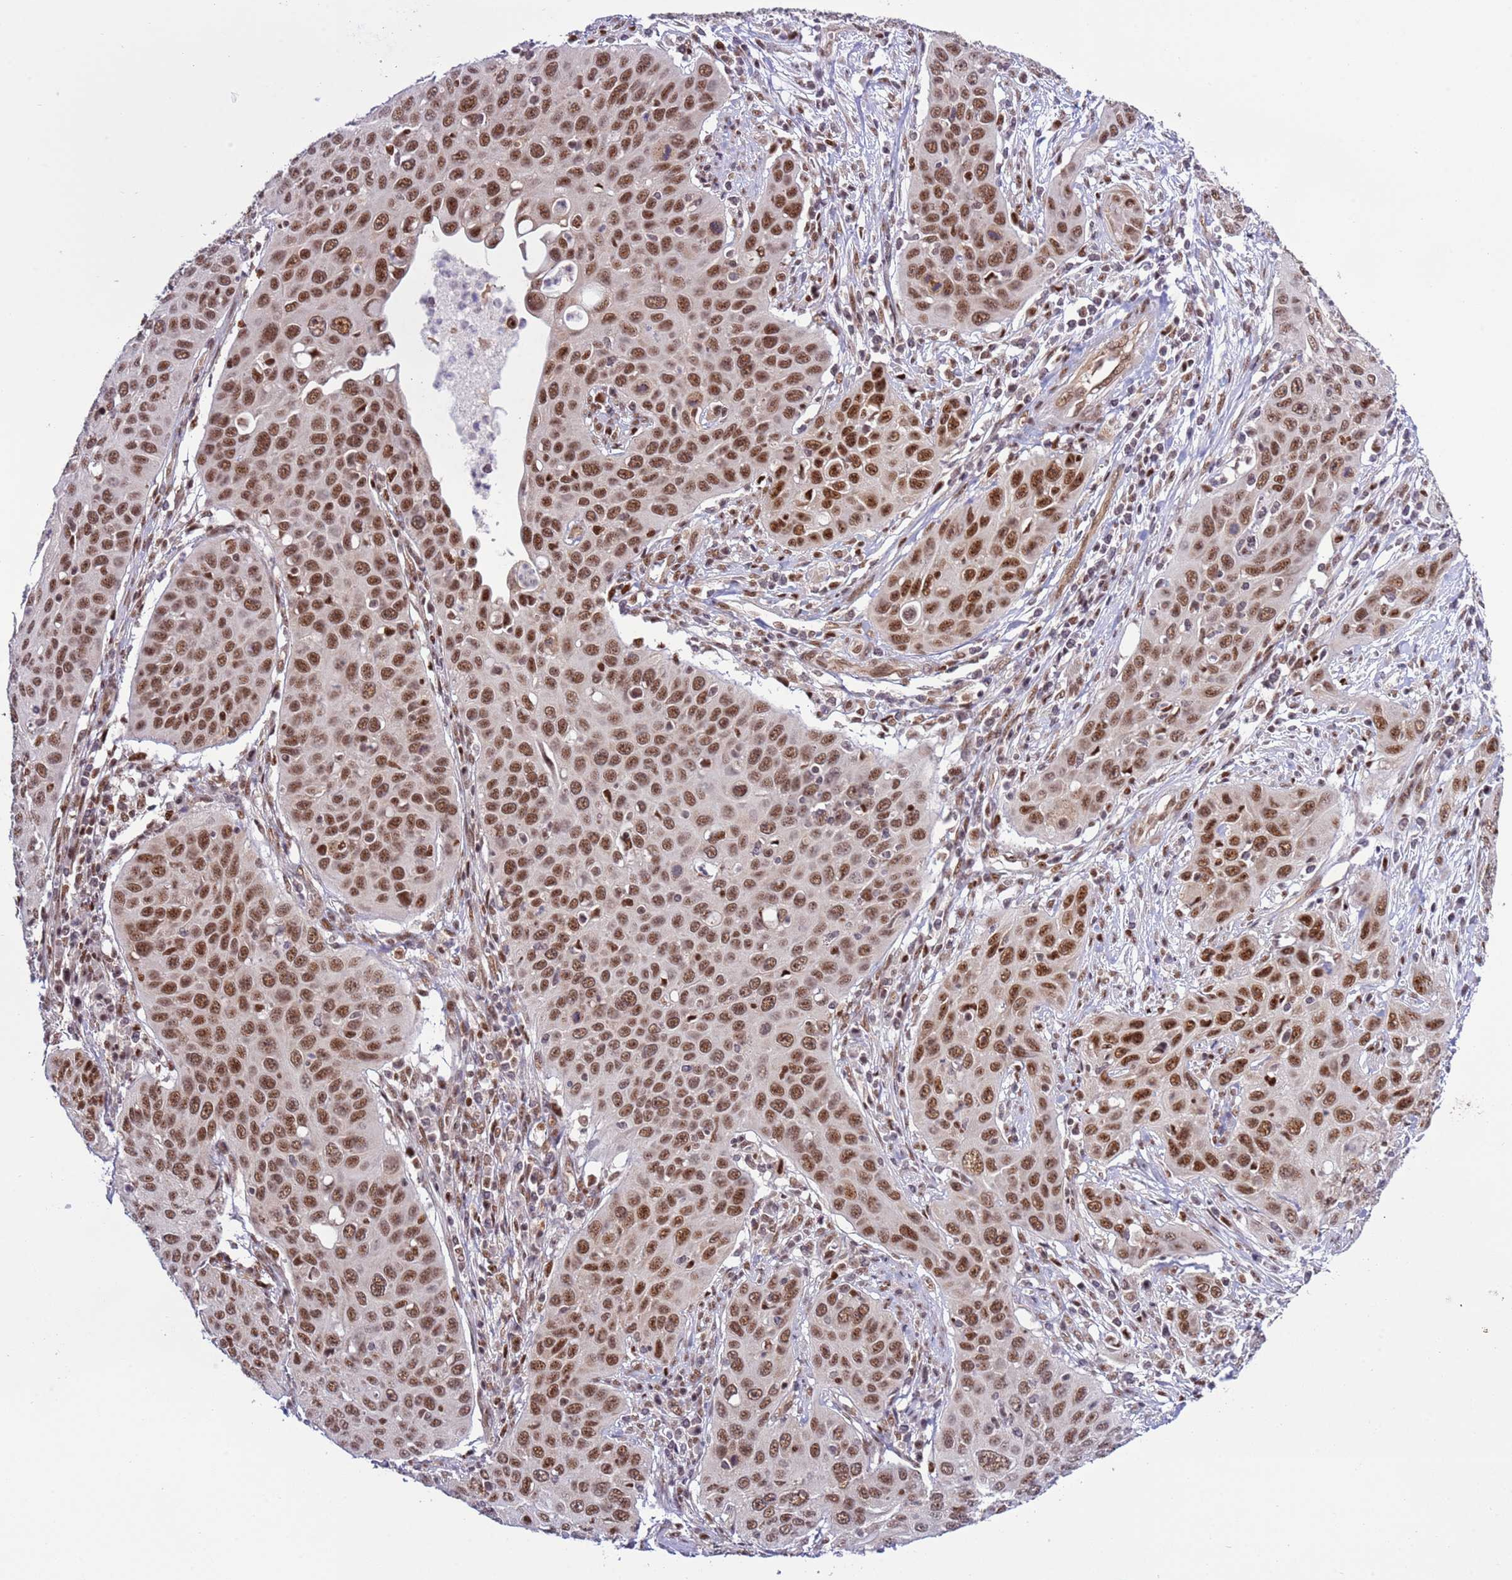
{"staining": {"intensity": "moderate", "quantity": ">75%", "location": "nuclear"}, "tissue": "cervical cancer", "cell_type": "Tumor cells", "image_type": "cancer", "snomed": [{"axis": "morphology", "description": "Squamous cell carcinoma, NOS"}, {"axis": "topography", "description": "Cervix"}], "caption": "A photomicrograph of cervical cancer (squamous cell carcinoma) stained for a protein shows moderate nuclear brown staining in tumor cells.", "gene": "PRPF6", "patient": {"sex": "female", "age": 36}}